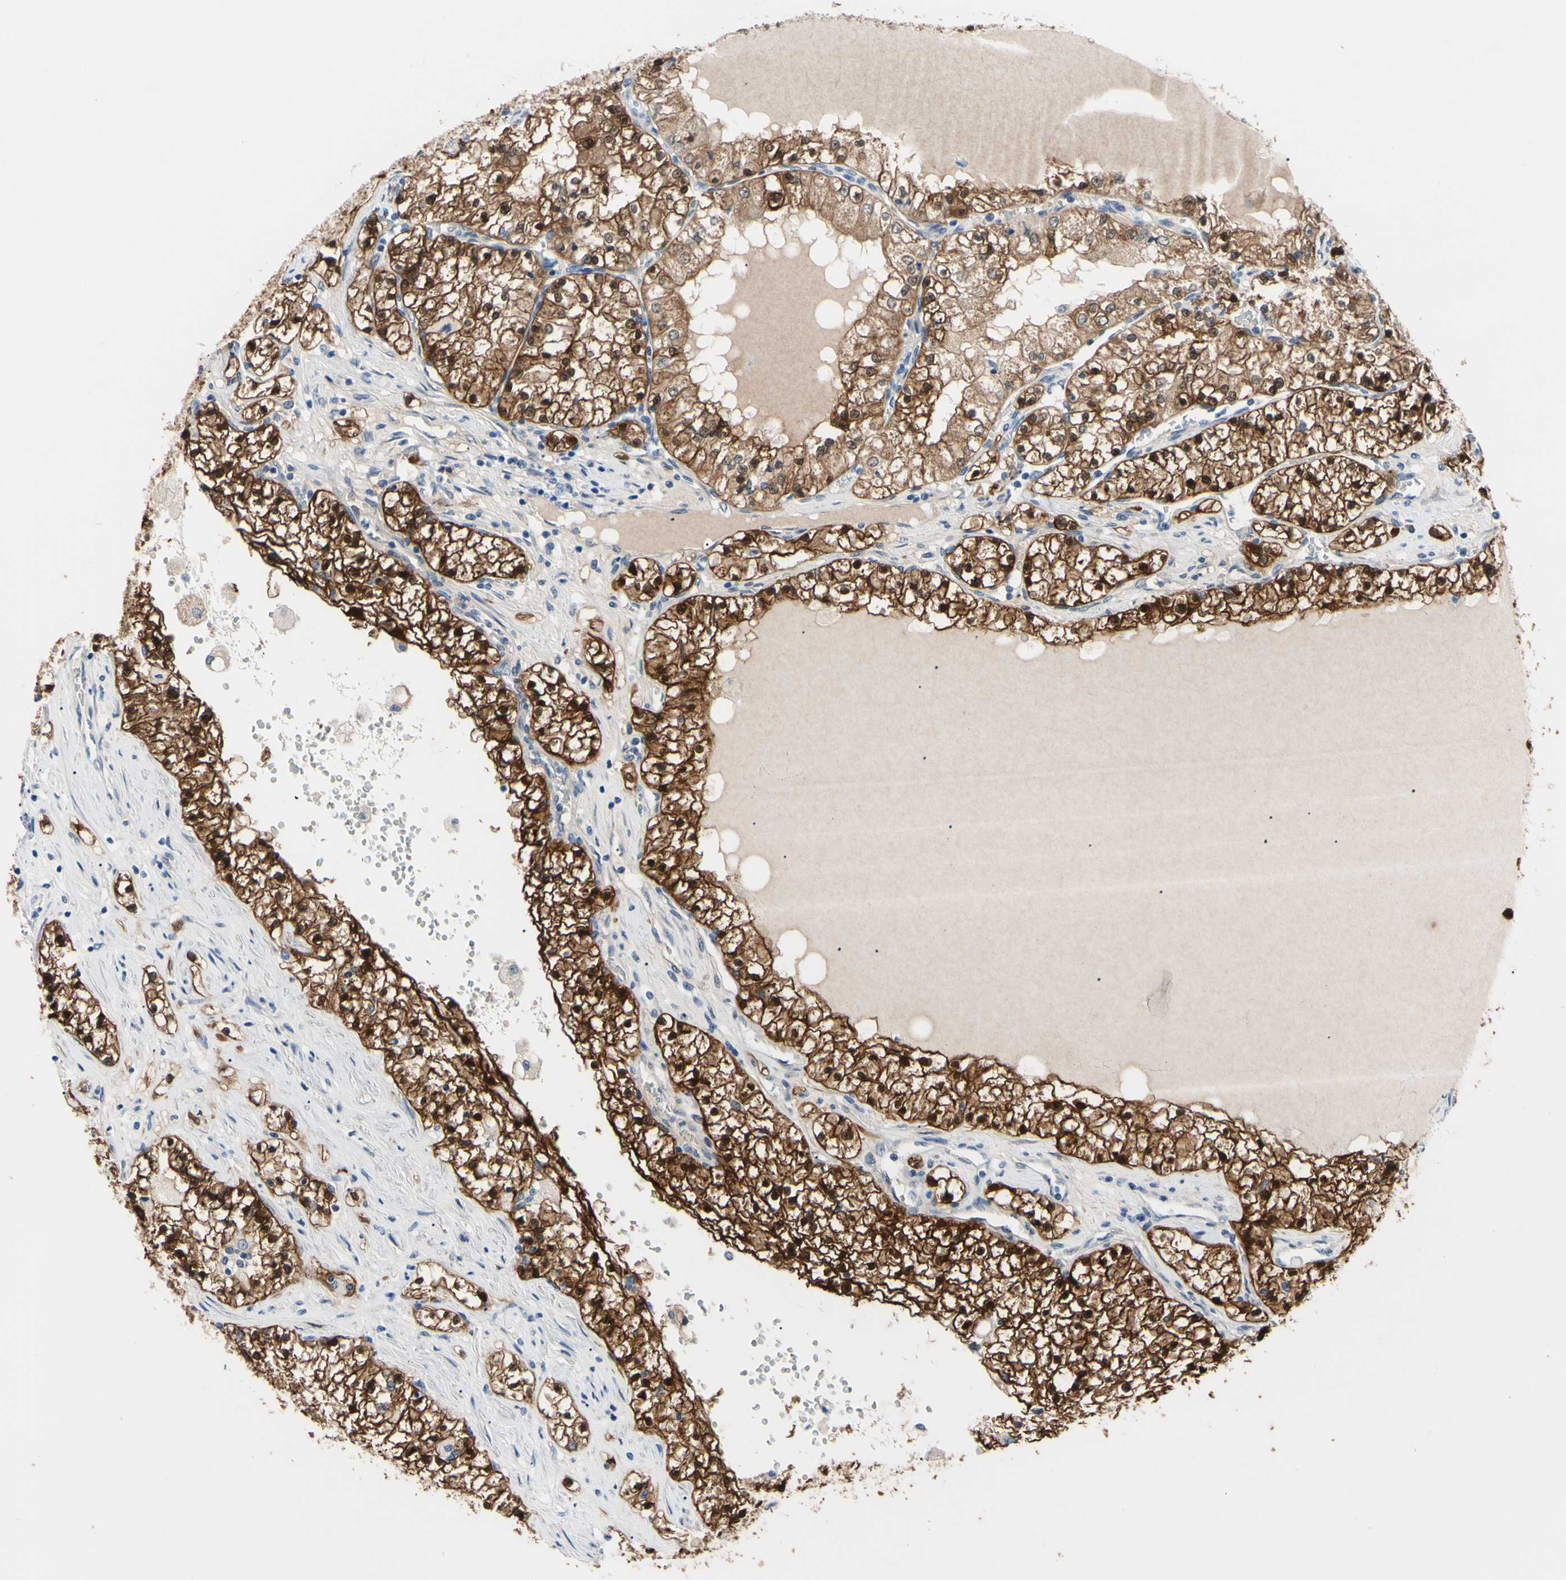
{"staining": {"intensity": "strong", "quantity": ">75%", "location": "cytoplasmic/membranous,nuclear"}, "tissue": "renal cancer", "cell_type": "Tumor cells", "image_type": "cancer", "snomed": [{"axis": "morphology", "description": "Adenocarcinoma, NOS"}, {"axis": "topography", "description": "Kidney"}], "caption": "Human renal cancer (adenocarcinoma) stained with a protein marker reveals strong staining in tumor cells.", "gene": "NOL3", "patient": {"sex": "male", "age": 68}}